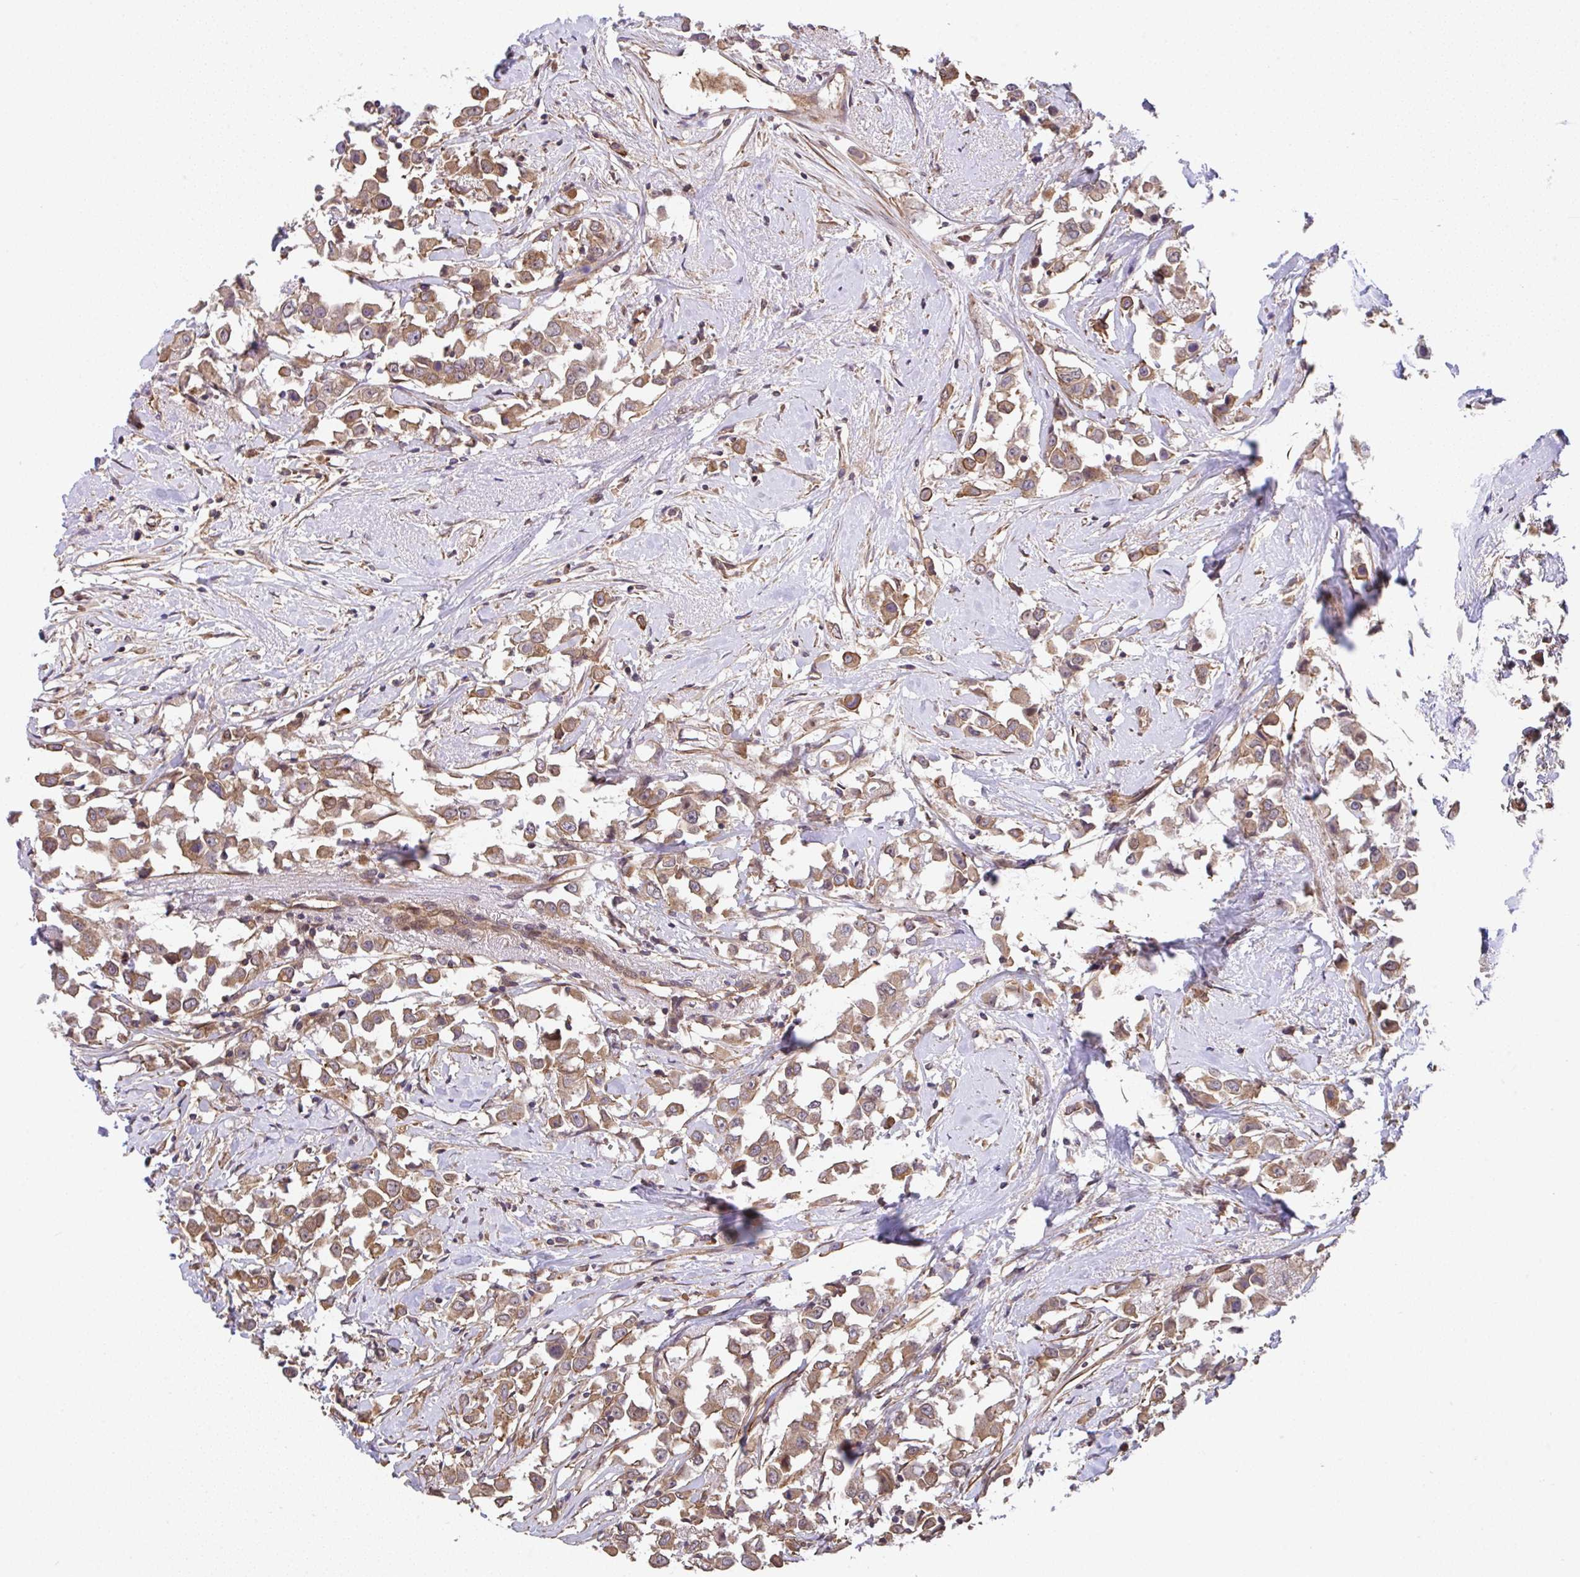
{"staining": {"intensity": "moderate", "quantity": ">75%", "location": "cytoplasmic/membranous"}, "tissue": "breast cancer", "cell_type": "Tumor cells", "image_type": "cancer", "snomed": [{"axis": "morphology", "description": "Duct carcinoma"}, {"axis": "topography", "description": "Breast"}], "caption": "Breast cancer (invasive ductal carcinoma) tissue displays moderate cytoplasmic/membranous positivity in about >75% of tumor cells, visualized by immunohistochemistry. (DAB (3,3'-diaminobenzidine) IHC, brown staining for protein, blue staining for nuclei).", "gene": "ZNF696", "patient": {"sex": "female", "age": 61}}